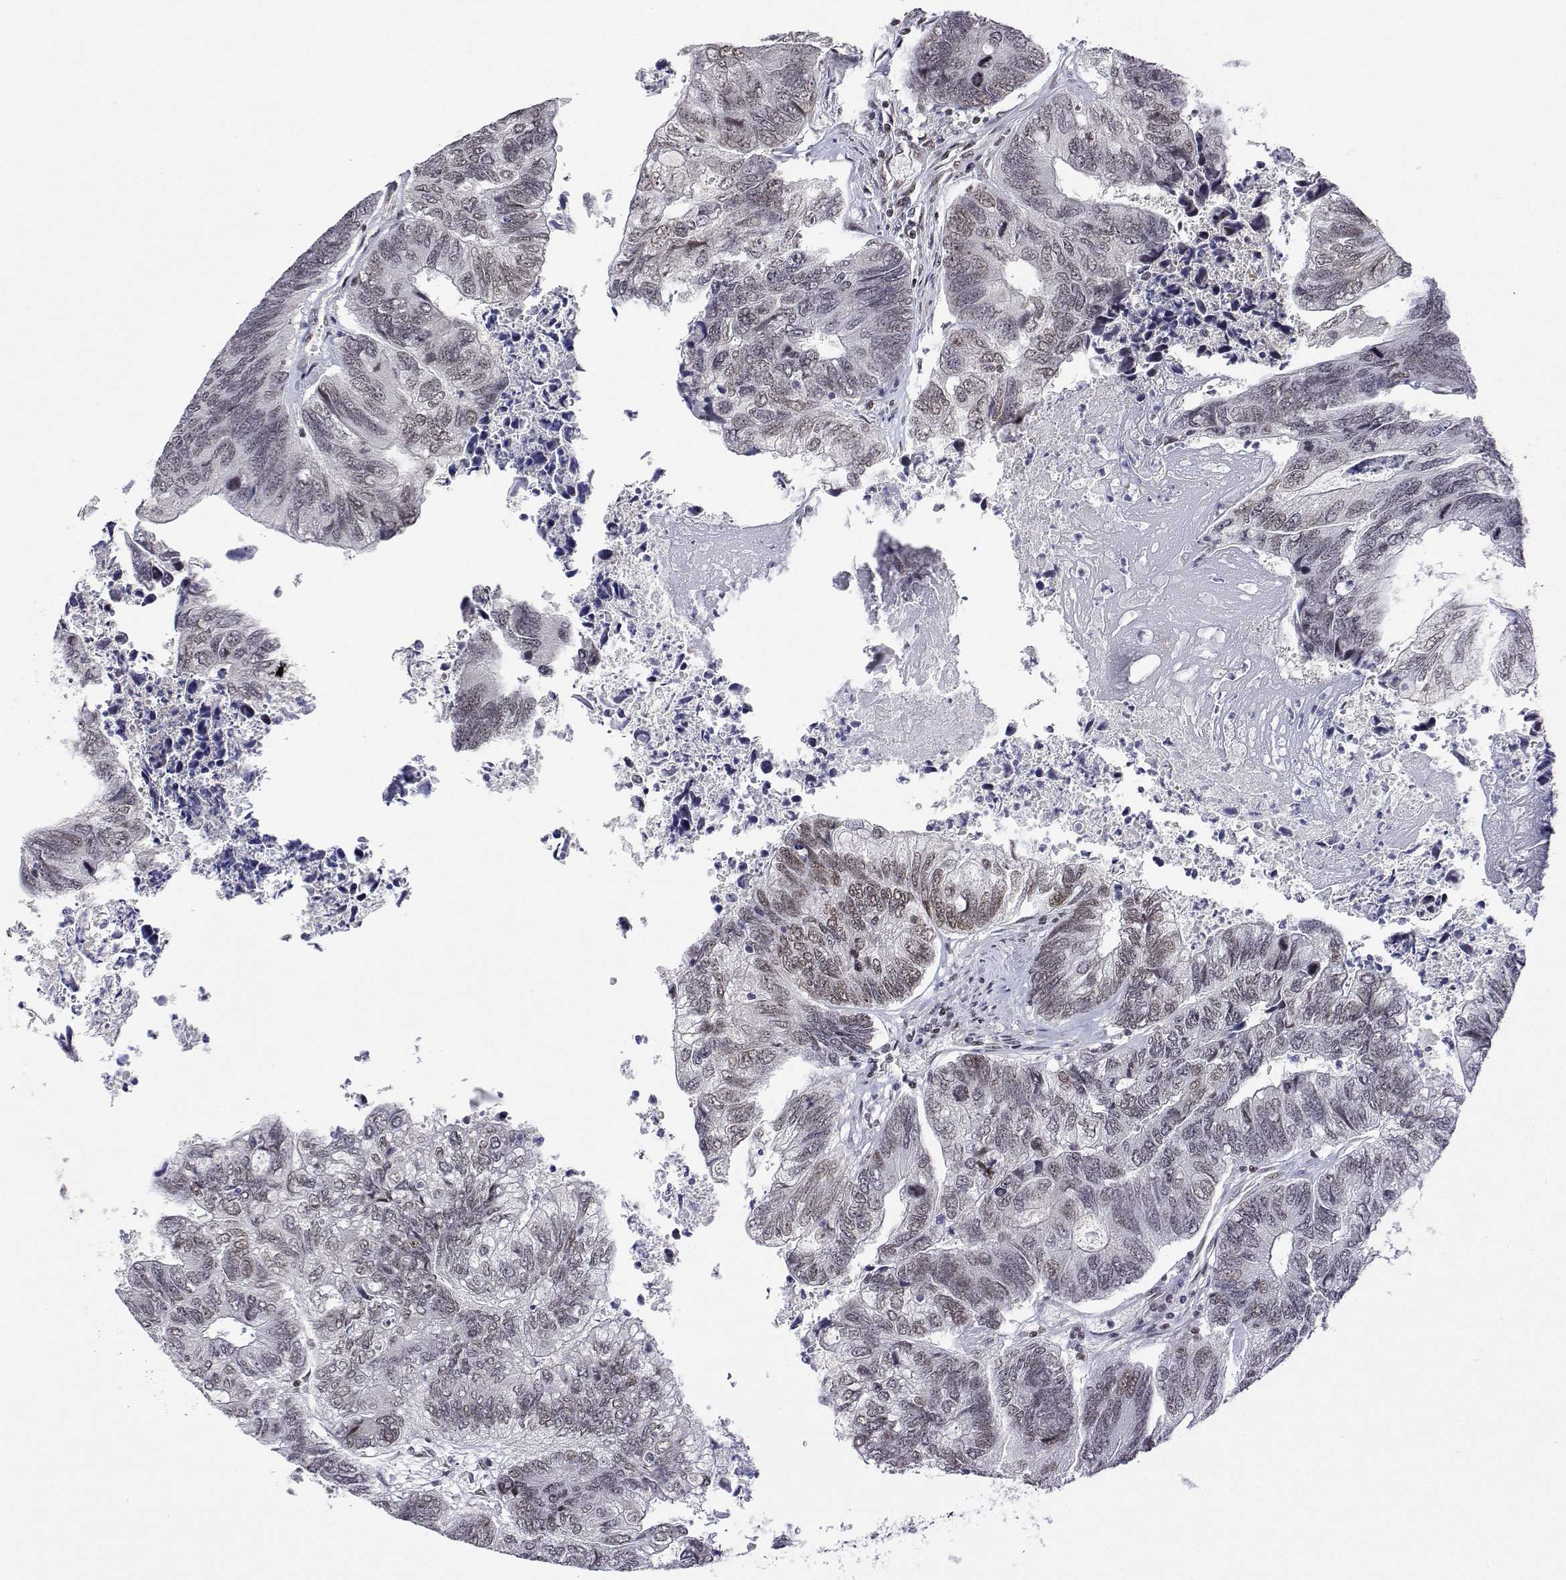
{"staining": {"intensity": "moderate", "quantity": "25%-75%", "location": "nuclear"}, "tissue": "colorectal cancer", "cell_type": "Tumor cells", "image_type": "cancer", "snomed": [{"axis": "morphology", "description": "Adenocarcinoma, NOS"}, {"axis": "topography", "description": "Colon"}], "caption": "Immunohistochemistry (IHC) micrograph of neoplastic tissue: human colorectal cancer (adenocarcinoma) stained using IHC demonstrates medium levels of moderate protein expression localized specifically in the nuclear of tumor cells, appearing as a nuclear brown color.", "gene": "XPC", "patient": {"sex": "female", "age": 67}}